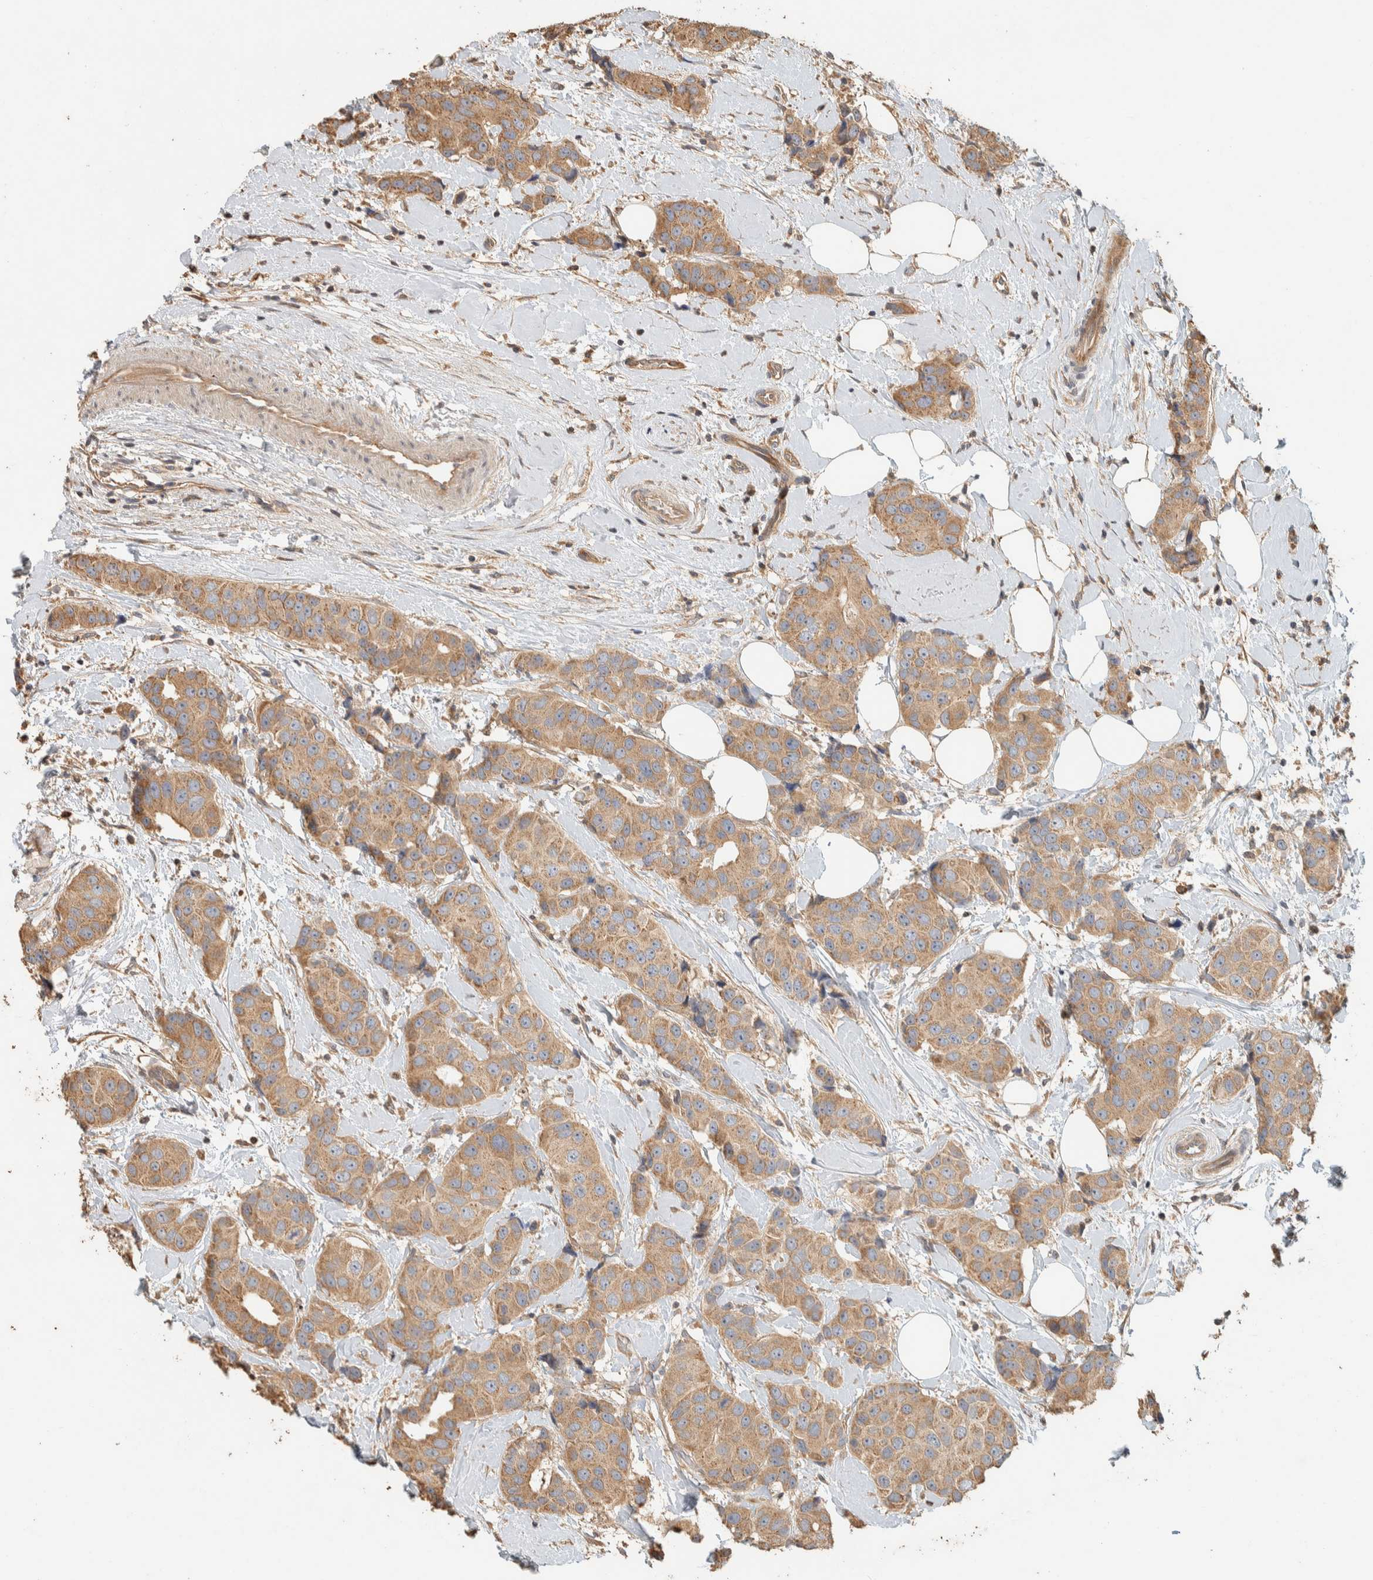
{"staining": {"intensity": "moderate", "quantity": ">75%", "location": "cytoplasmic/membranous"}, "tissue": "breast cancer", "cell_type": "Tumor cells", "image_type": "cancer", "snomed": [{"axis": "morphology", "description": "Normal tissue, NOS"}, {"axis": "morphology", "description": "Duct carcinoma"}, {"axis": "topography", "description": "Breast"}], "caption": "Protein staining exhibits moderate cytoplasmic/membranous positivity in about >75% of tumor cells in breast cancer (infiltrating ductal carcinoma).", "gene": "EXOC7", "patient": {"sex": "female", "age": 39}}